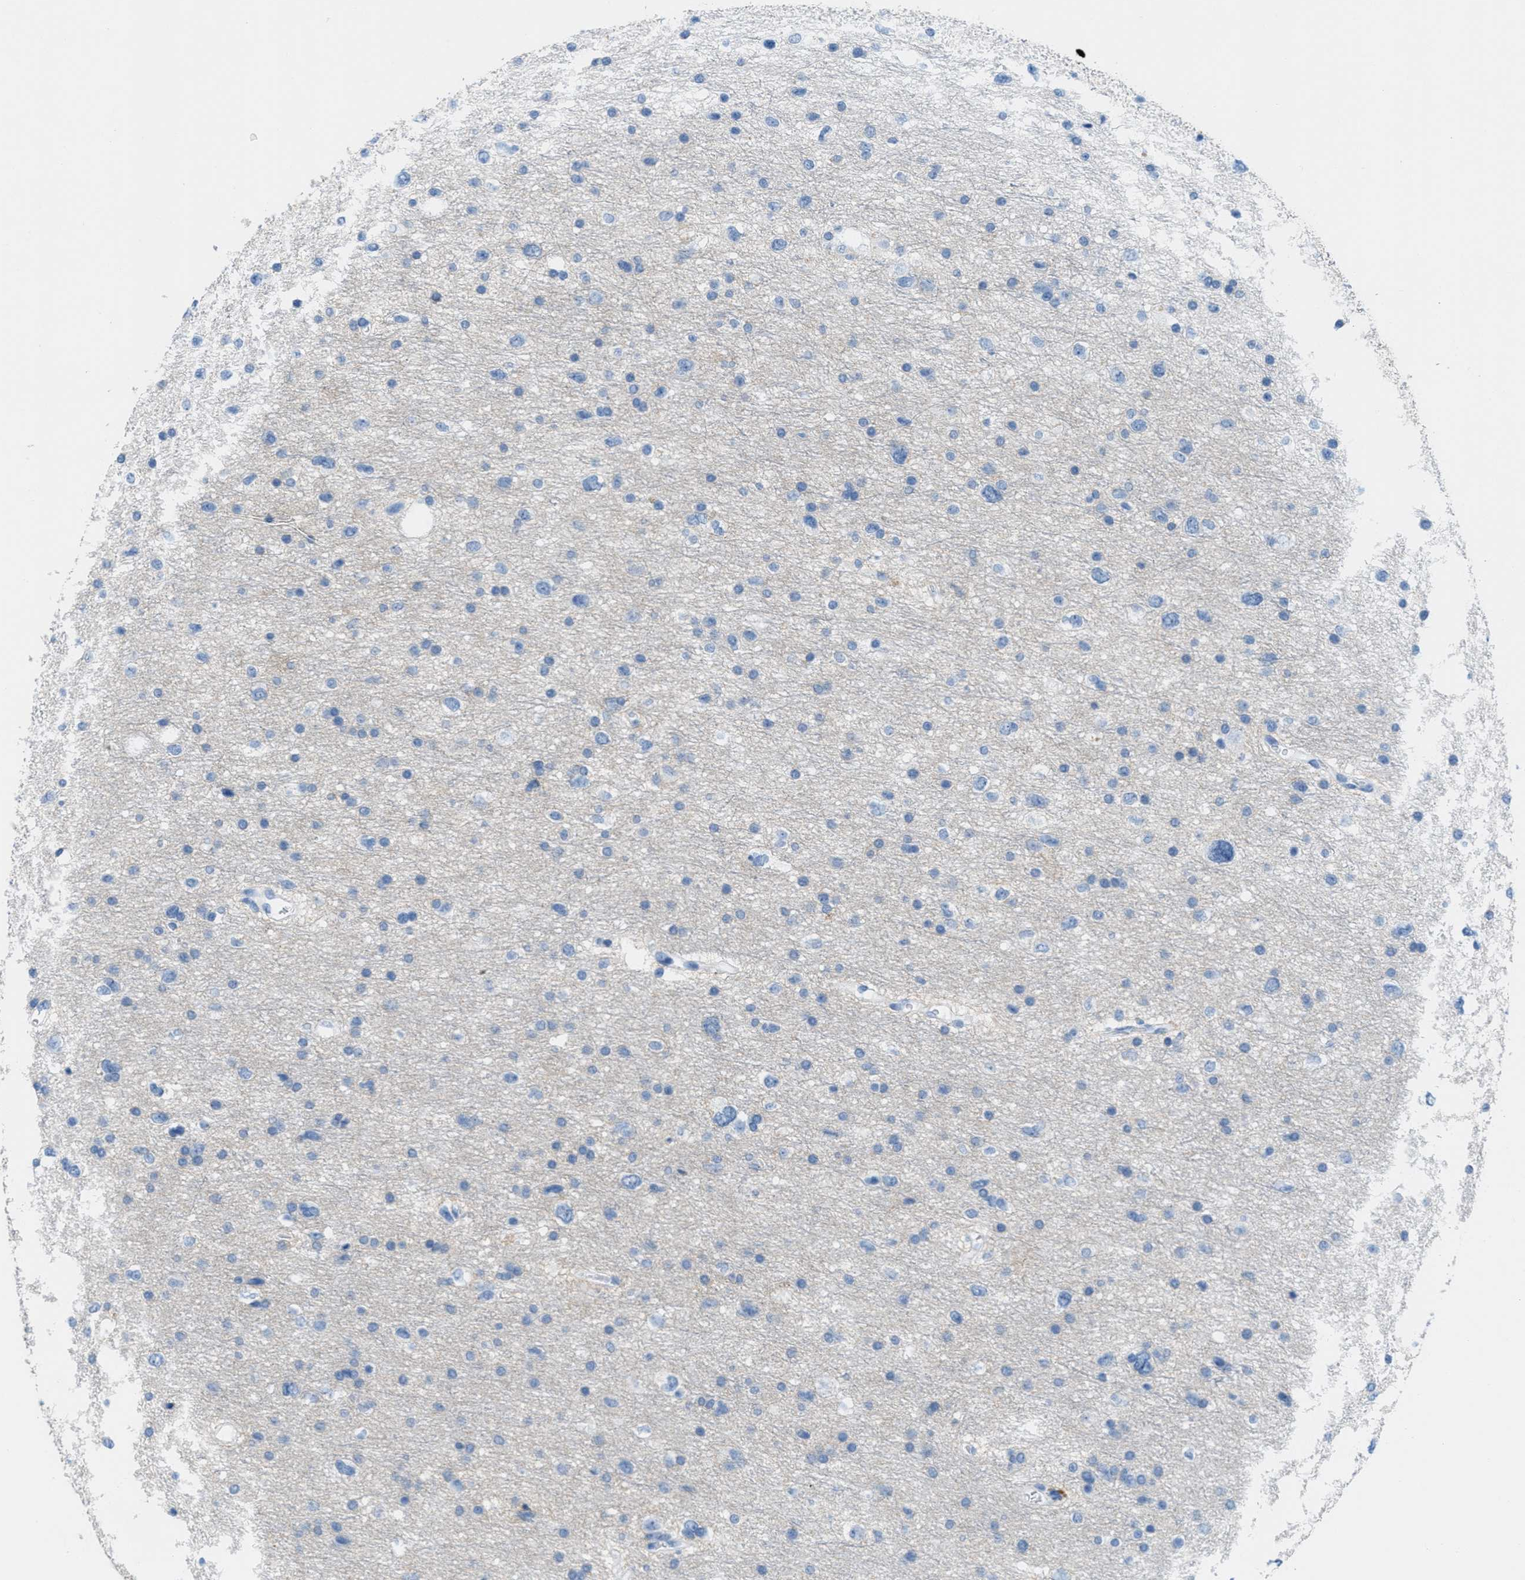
{"staining": {"intensity": "negative", "quantity": "none", "location": "none"}, "tissue": "glioma", "cell_type": "Tumor cells", "image_type": "cancer", "snomed": [{"axis": "morphology", "description": "Glioma, malignant, Low grade"}, {"axis": "topography", "description": "Brain"}], "caption": "This is an immunohistochemistry (IHC) photomicrograph of malignant glioma (low-grade). There is no positivity in tumor cells.", "gene": "GPM6A", "patient": {"sex": "female", "age": 37}}